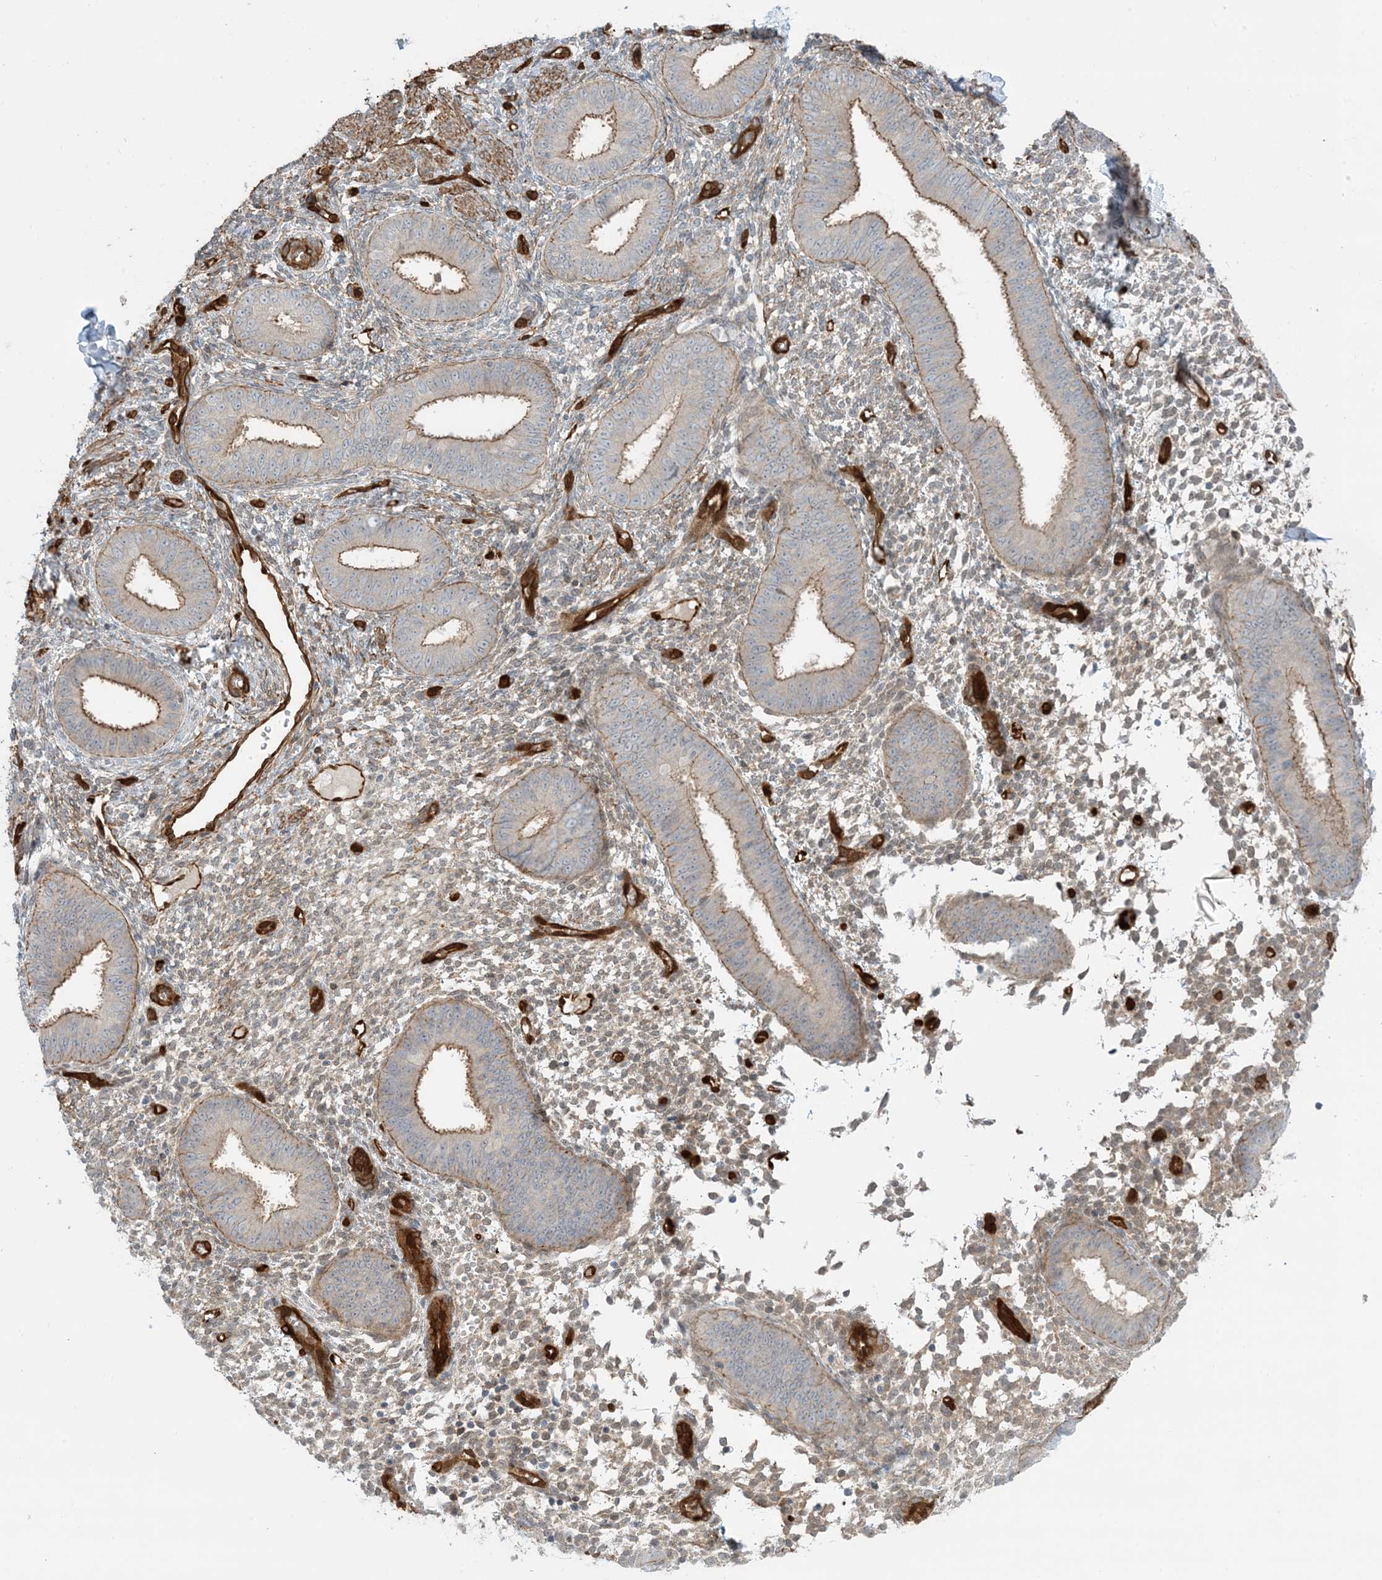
{"staining": {"intensity": "weak", "quantity": "25%-75%", "location": "cytoplasmic/membranous"}, "tissue": "endometrium", "cell_type": "Cells in endometrial stroma", "image_type": "normal", "snomed": [{"axis": "morphology", "description": "Normal tissue, NOS"}, {"axis": "topography", "description": "Uterus"}, {"axis": "topography", "description": "Endometrium"}], "caption": "IHC (DAB (3,3'-diaminobenzidine)) staining of normal endometrium shows weak cytoplasmic/membranous protein positivity in approximately 25%-75% of cells in endometrial stroma. (Stains: DAB in brown, nuclei in blue, Microscopy: brightfield microscopy at high magnification).", "gene": "PPM1F", "patient": {"sex": "female", "age": 48}}